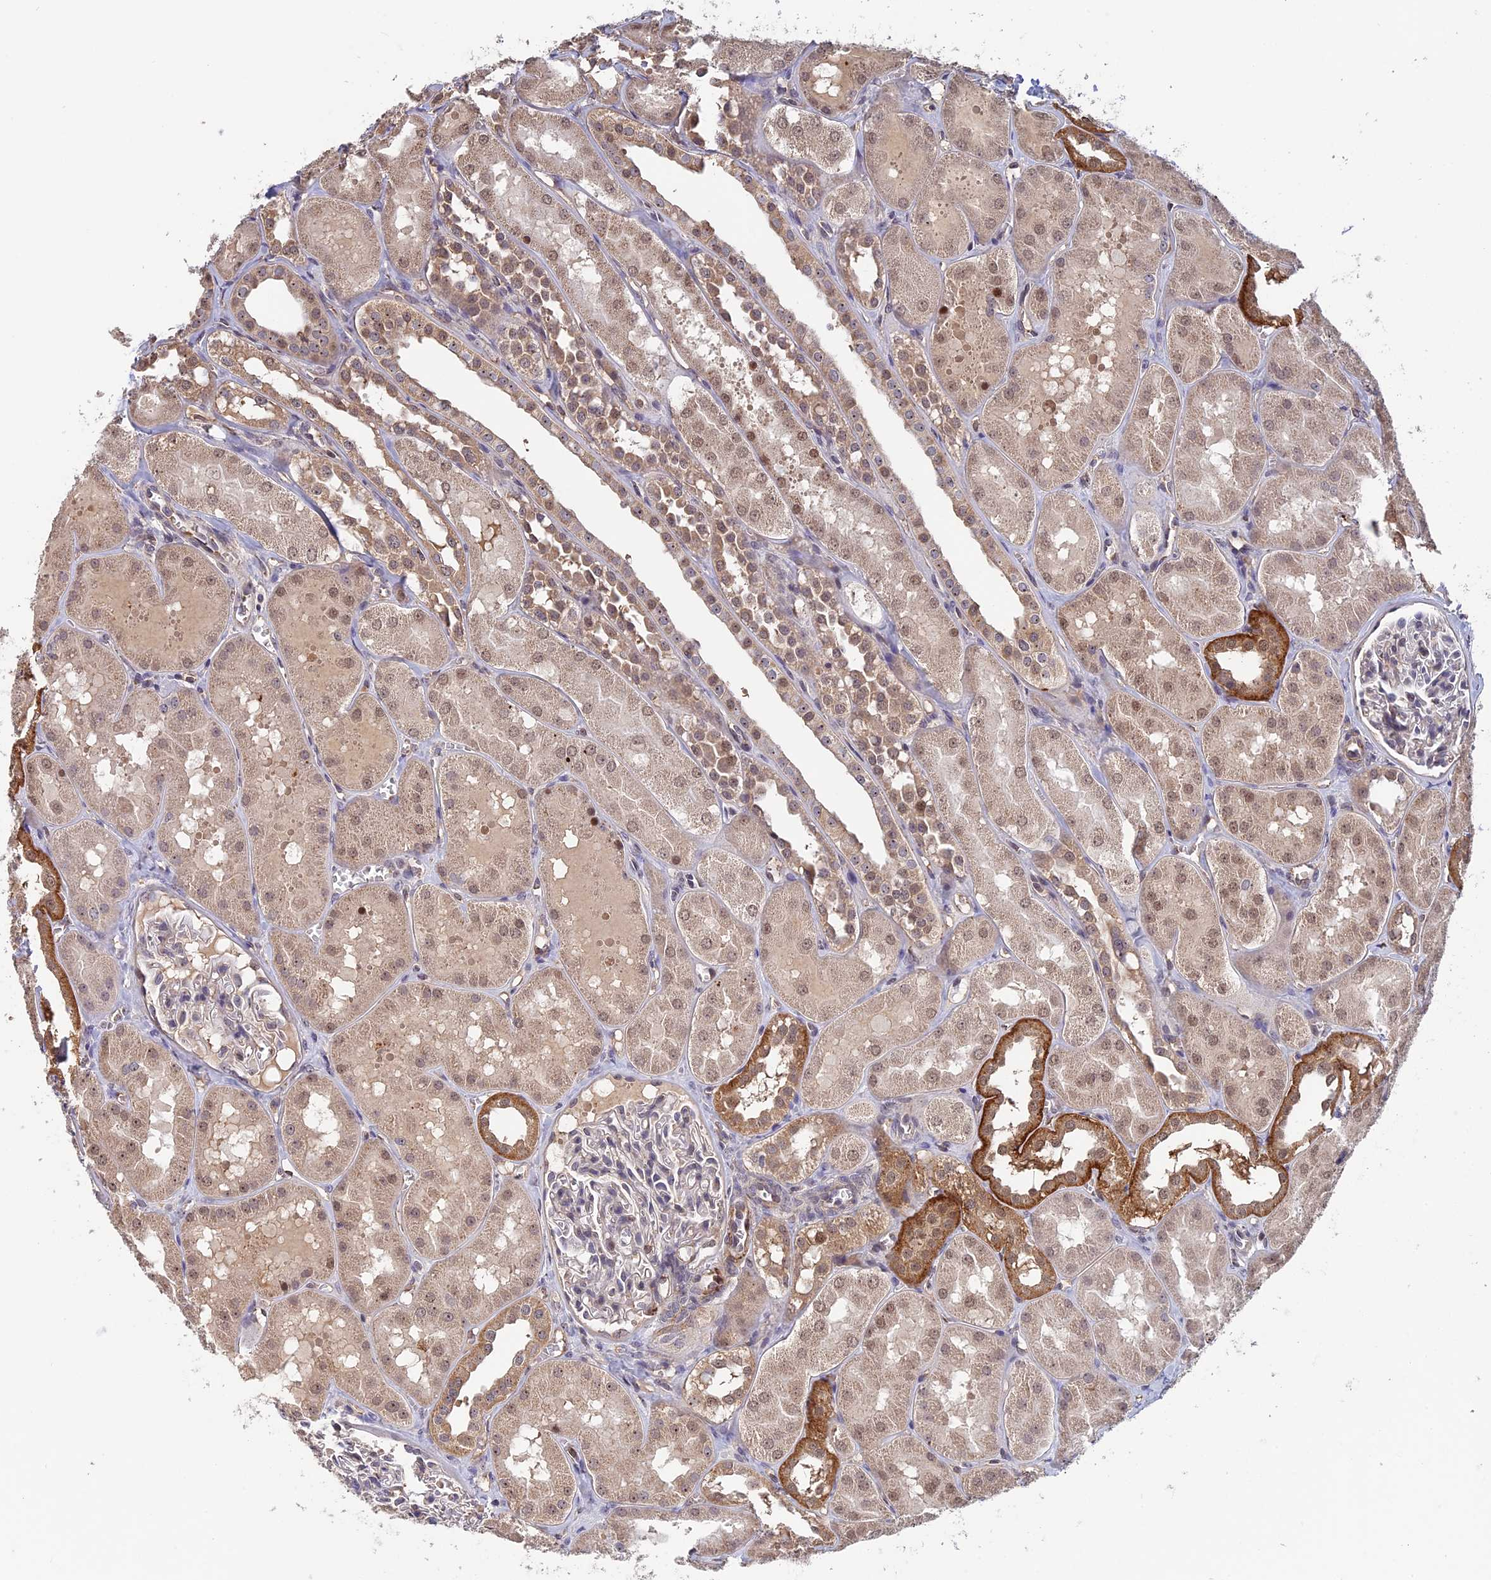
{"staining": {"intensity": "weak", "quantity": "<25%", "location": "nuclear"}, "tissue": "kidney", "cell_type": "Cells in glomeruli", "image_type": "normal", "snomed": [{"axis": "morphology", "description": "Normal tissue, NOS"}, {"axis": "topography", "description": "Kidney"}, {"axis": "topography", "description": "Urinary bladder"}], "caption": "A photomicrograph of human kidney is negative for staining in cells in glomeruli. (Stains: DAB immunohistochemistry with hematoxylin counter stain, Microscopy: brightfield microscopy at high magnification).", "gene": "FAM98C", "patient": {"sex": "male", "age": 16}}